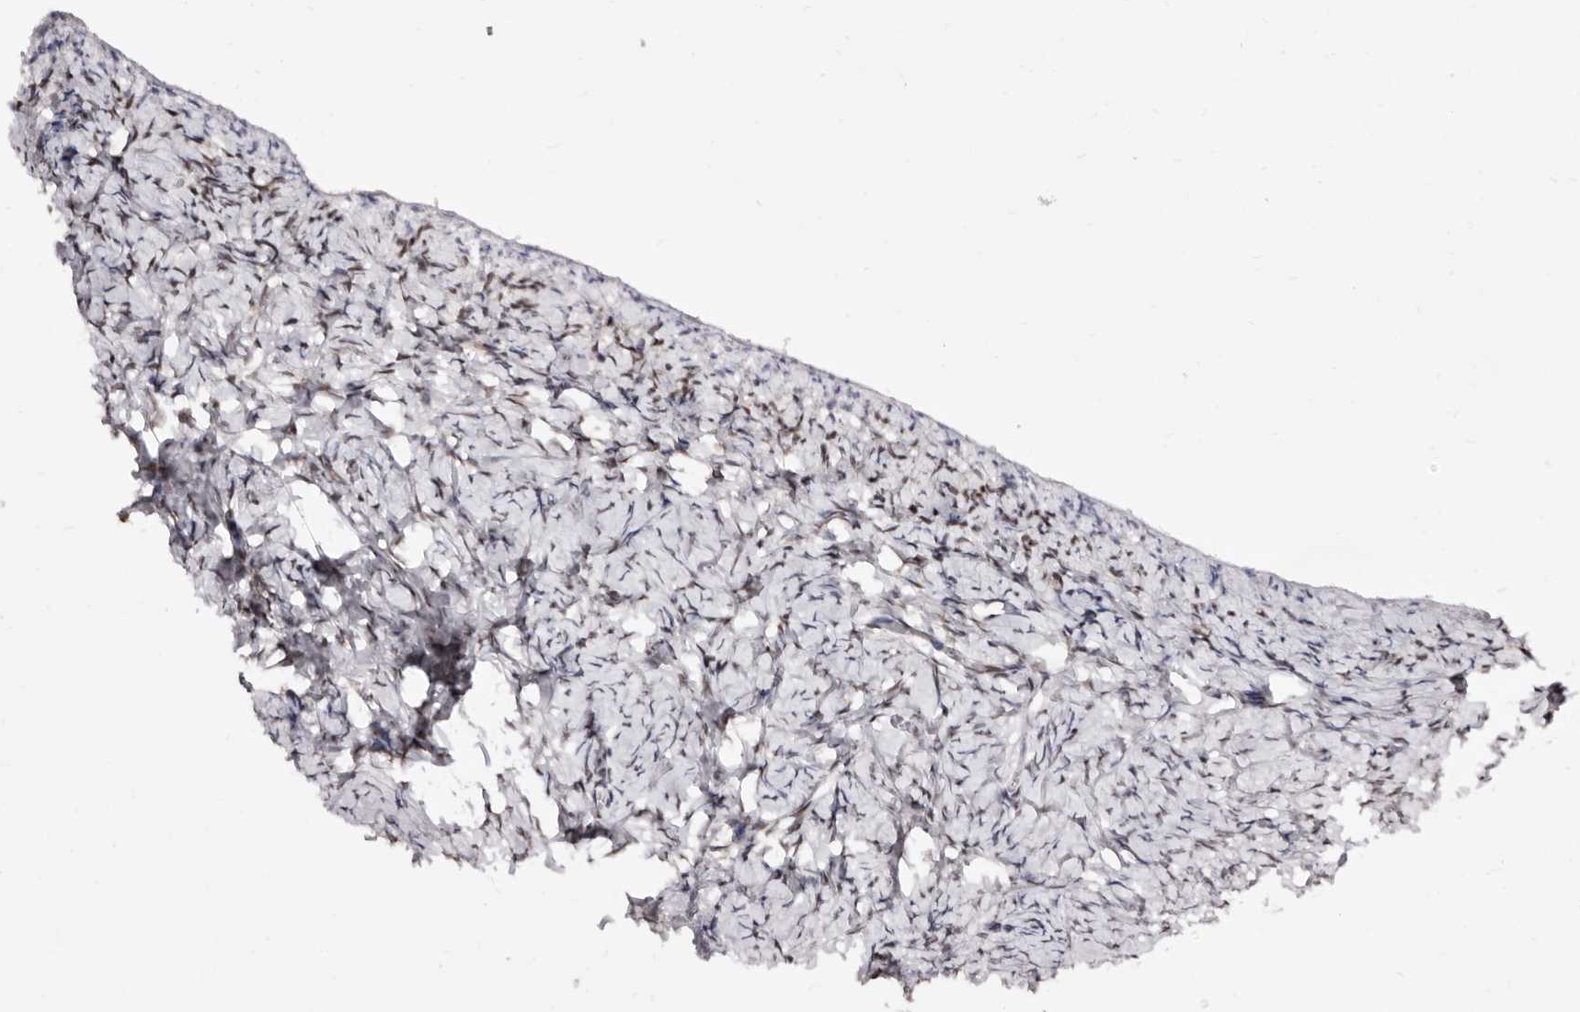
{"staining": {"intensity": "weak", "quantity": ">75%", "location": "nuclear"}, "tissue": "ovary", "cell_type": "Follicle cells", "image_type": "normal", "snomed": [{"axis": "morphology", "description": "Normal tissue, NOS"}, {"axis": "topography", "description": "Ovary"}], "caption": "Immunohistochemistry histopathology image of unremarkable ovary stained for a protein (brown), which shows low levels of weak nuclear positivity in about >75% of follicle cells.", "gene": "ANAPC11", "patient": {"sex": "female", "age": 27}}